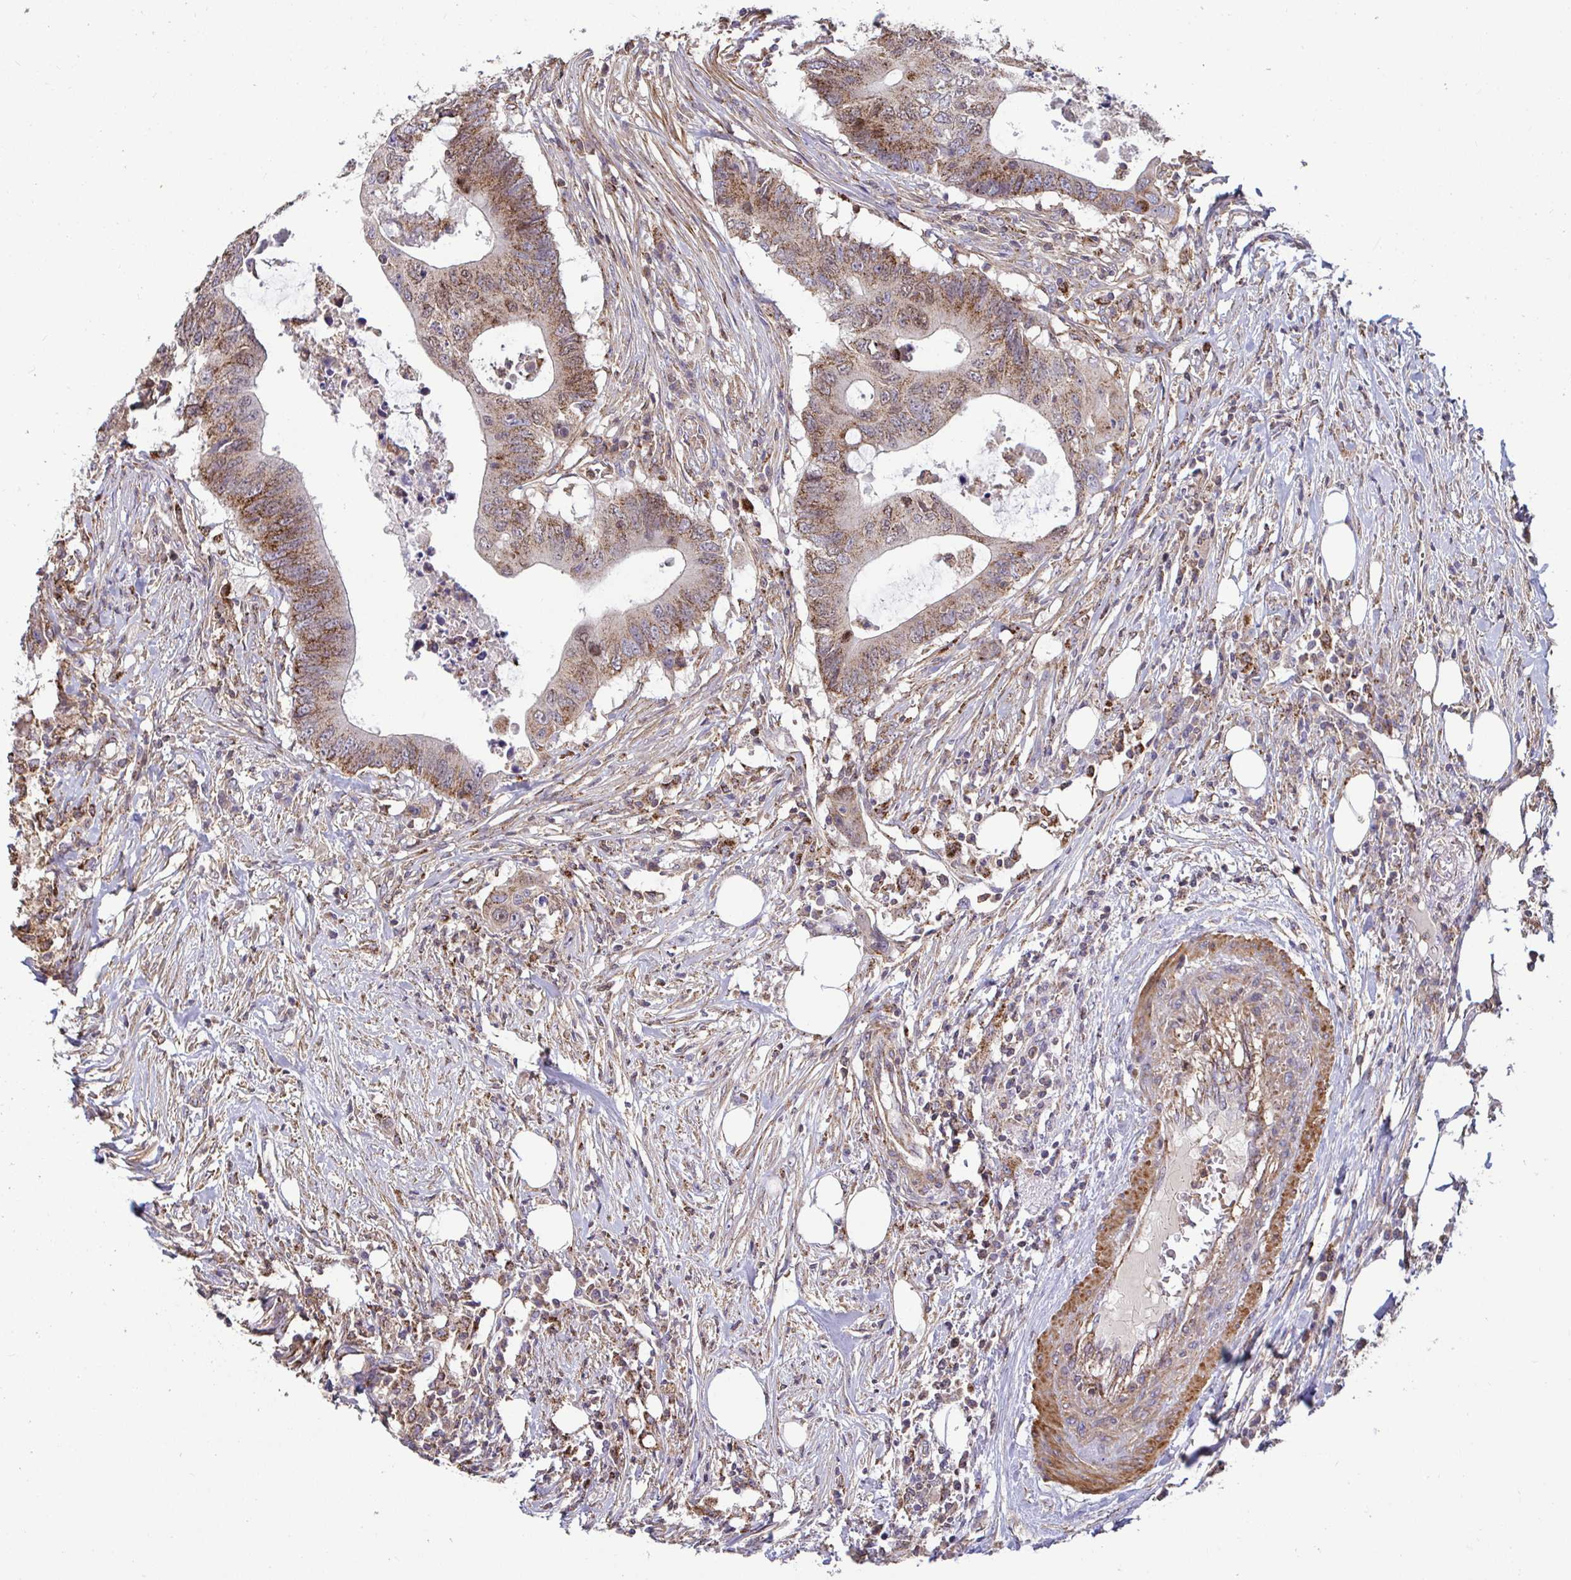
{"staining": {"intensity": "moderate", "quantity": ">75%", "location": "cytoplasmic/membranous"}, "tissue": "colorectal cancer", "cell_type": "Tumor cells", "image_type": "cancer", "snomed": [{"axis": "morphology", "description": "Adenocarcinoma, NOS"}, {"axis": "topography", "description": "Colon"}], "caption": "Immunohistochemical staining of human colorectal cancer demonstrates moderate cytoplasmic/membranous protein staining in about >75% of tumor cells.", "gene": "SPRY1", "patient": {"sex": "male", "age": 71}}